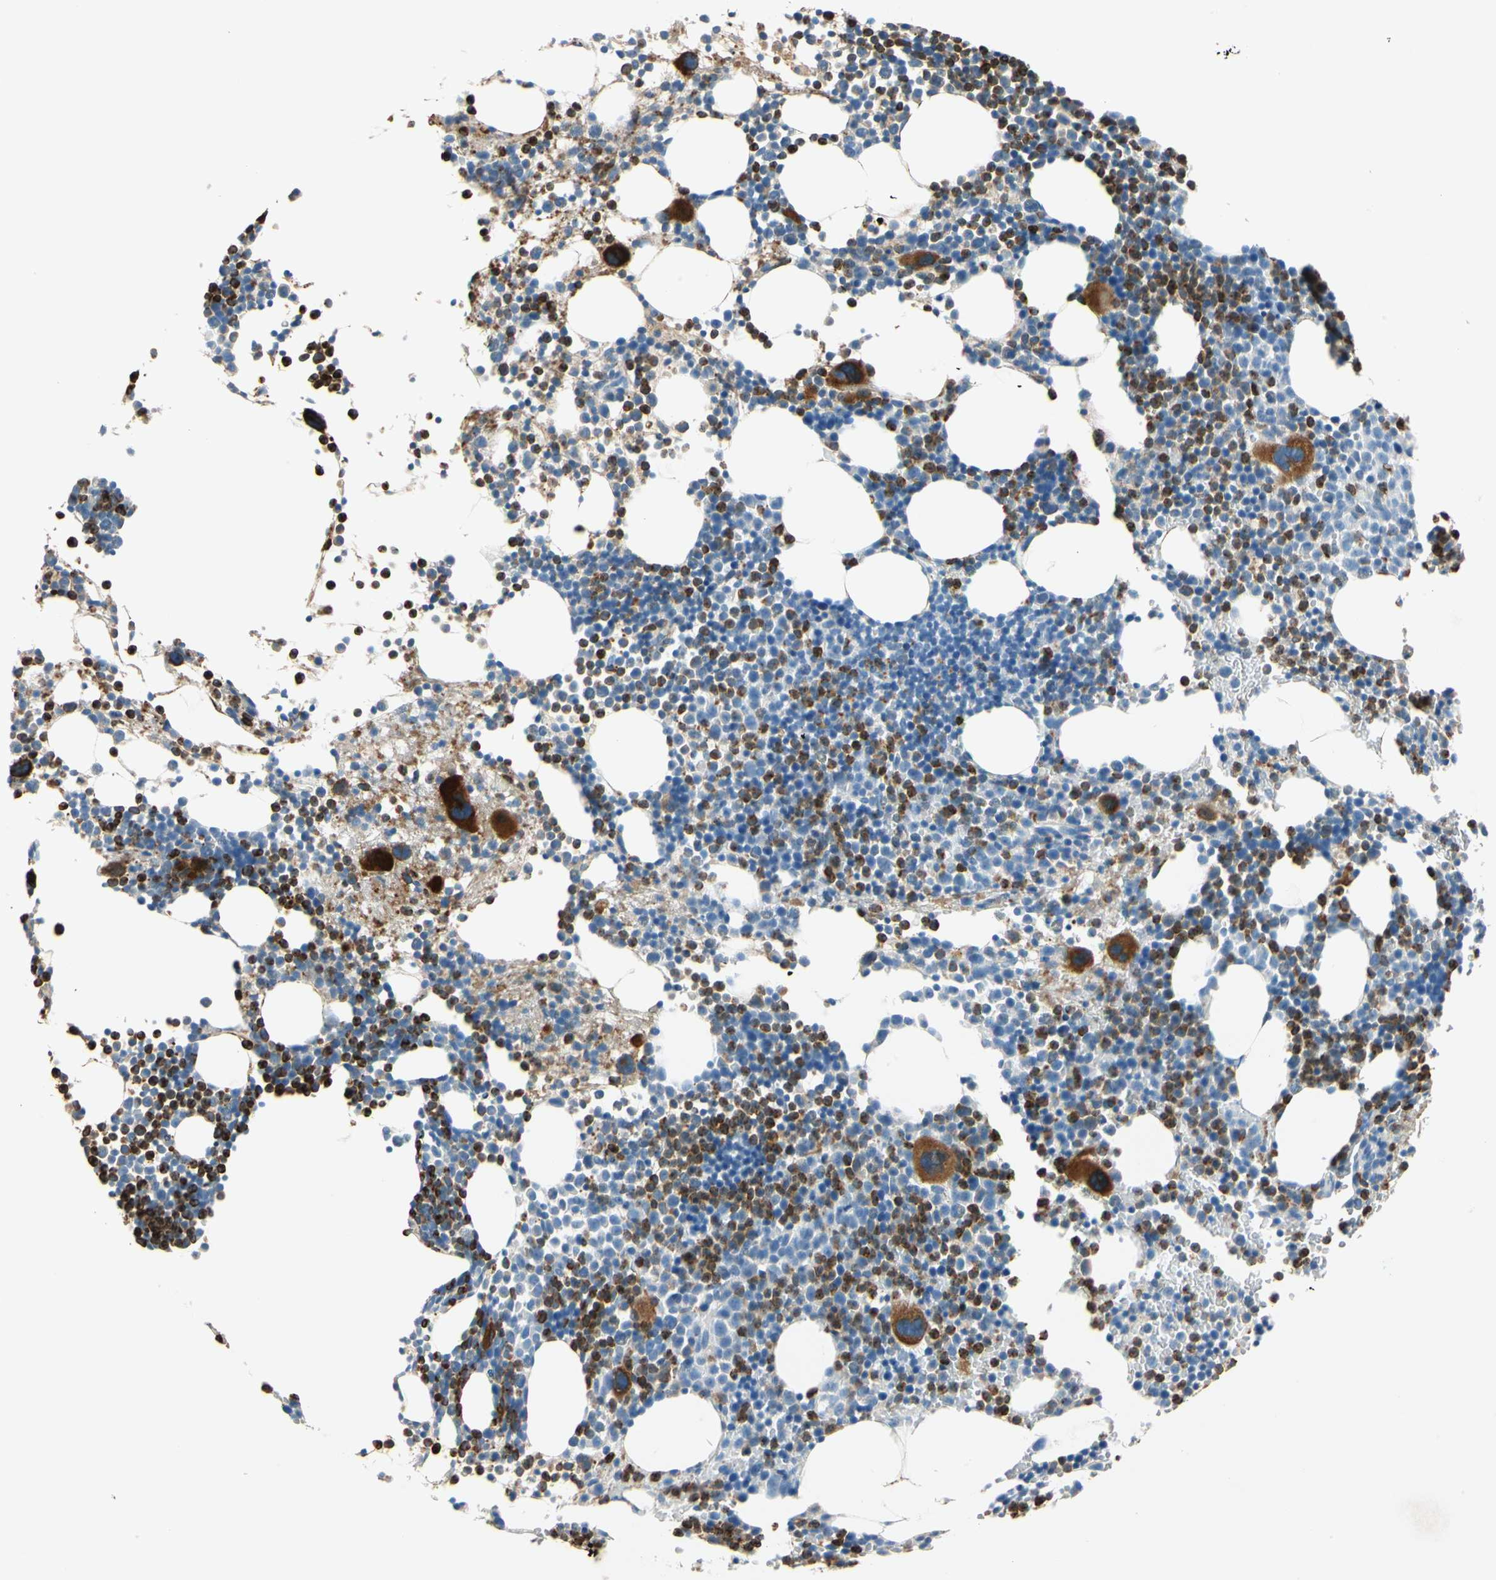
{"staining": {"intensity": "strong", "quantity": "25%-75%", "location": "cytoplasmic/membranous"}, "tissue": "bone marrow", "cell_type": "Hematopoietic cells", "image_type": "normal", "snomed": [{"axis": "morphology", "description": "Normal tissue, NOS"}, {"axis": "topography", "description": "Bone marrow"}], "caption": "Bone marrow stained for a protein demonstrates strong cytoplasmic/membranous positivity in hematopoietic cells. (DAB (3,3'-diaminobenzidine) IHC with brightfield microscopy, high magnification).", "gene": "LY6G6F", "patient": {"sex": "female", "age": 68}}